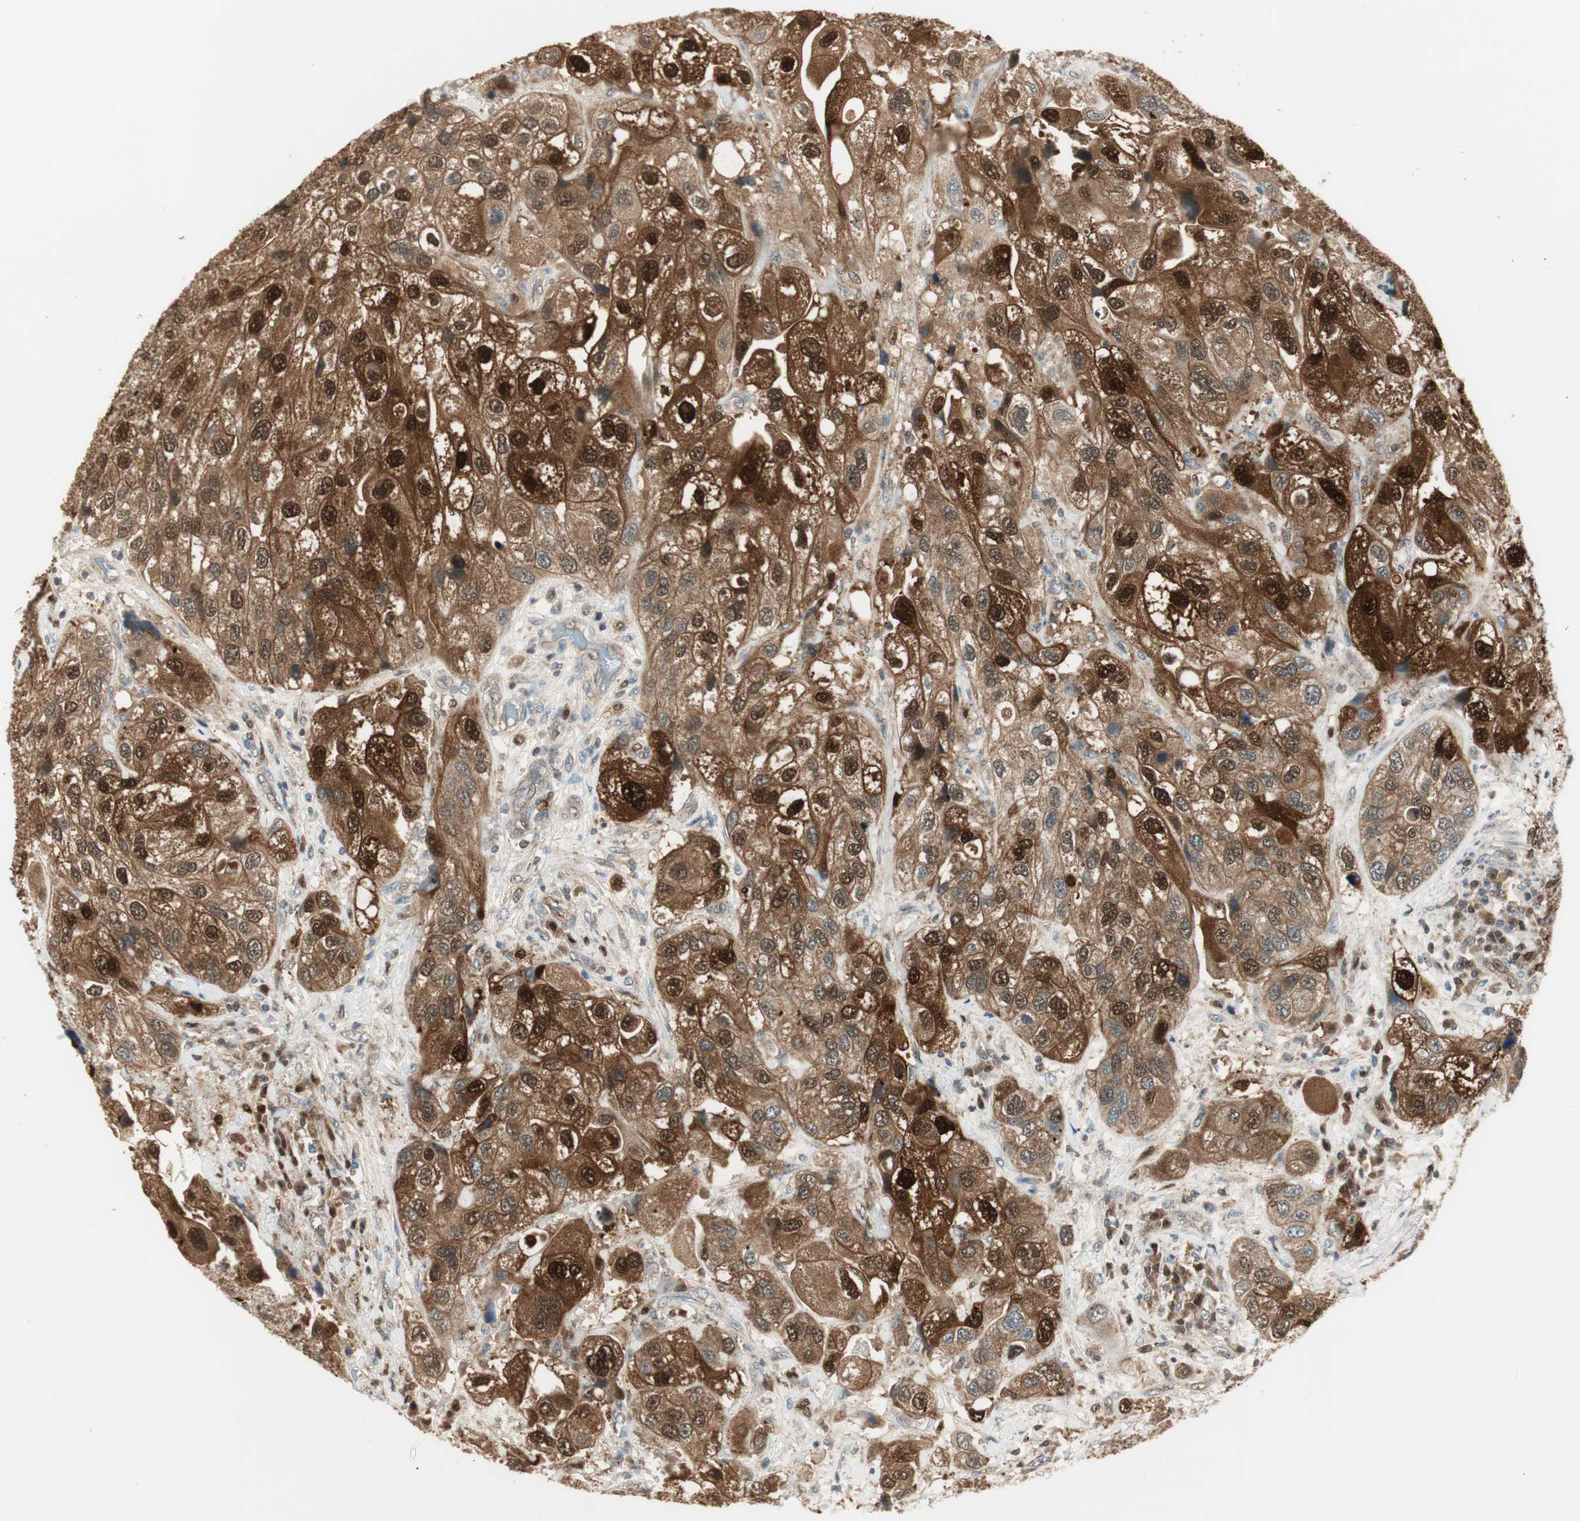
{"staining": {"intensity": "strong", "quantity": ">75%", "location": "cytoplasmic/membranous,nuclear"}, "tissue": "urothelial cancer", "cell_type": "Tumor cells", "image_type": "cancer", "snomed": [{"axis": "morphology", "description": "Urothelial carcinoma, High grade"}, {"axis": "topography", "description": "Urinary bladder"}], "caption": "IHC (DAB) staining of human urothelial cancer reveals strong cytoplasmic/membranous and nuclear protein positivity in about >75% of tumor cells.", "gene": "LTA4H", "patient": {"sex": "female", "age": 64}}